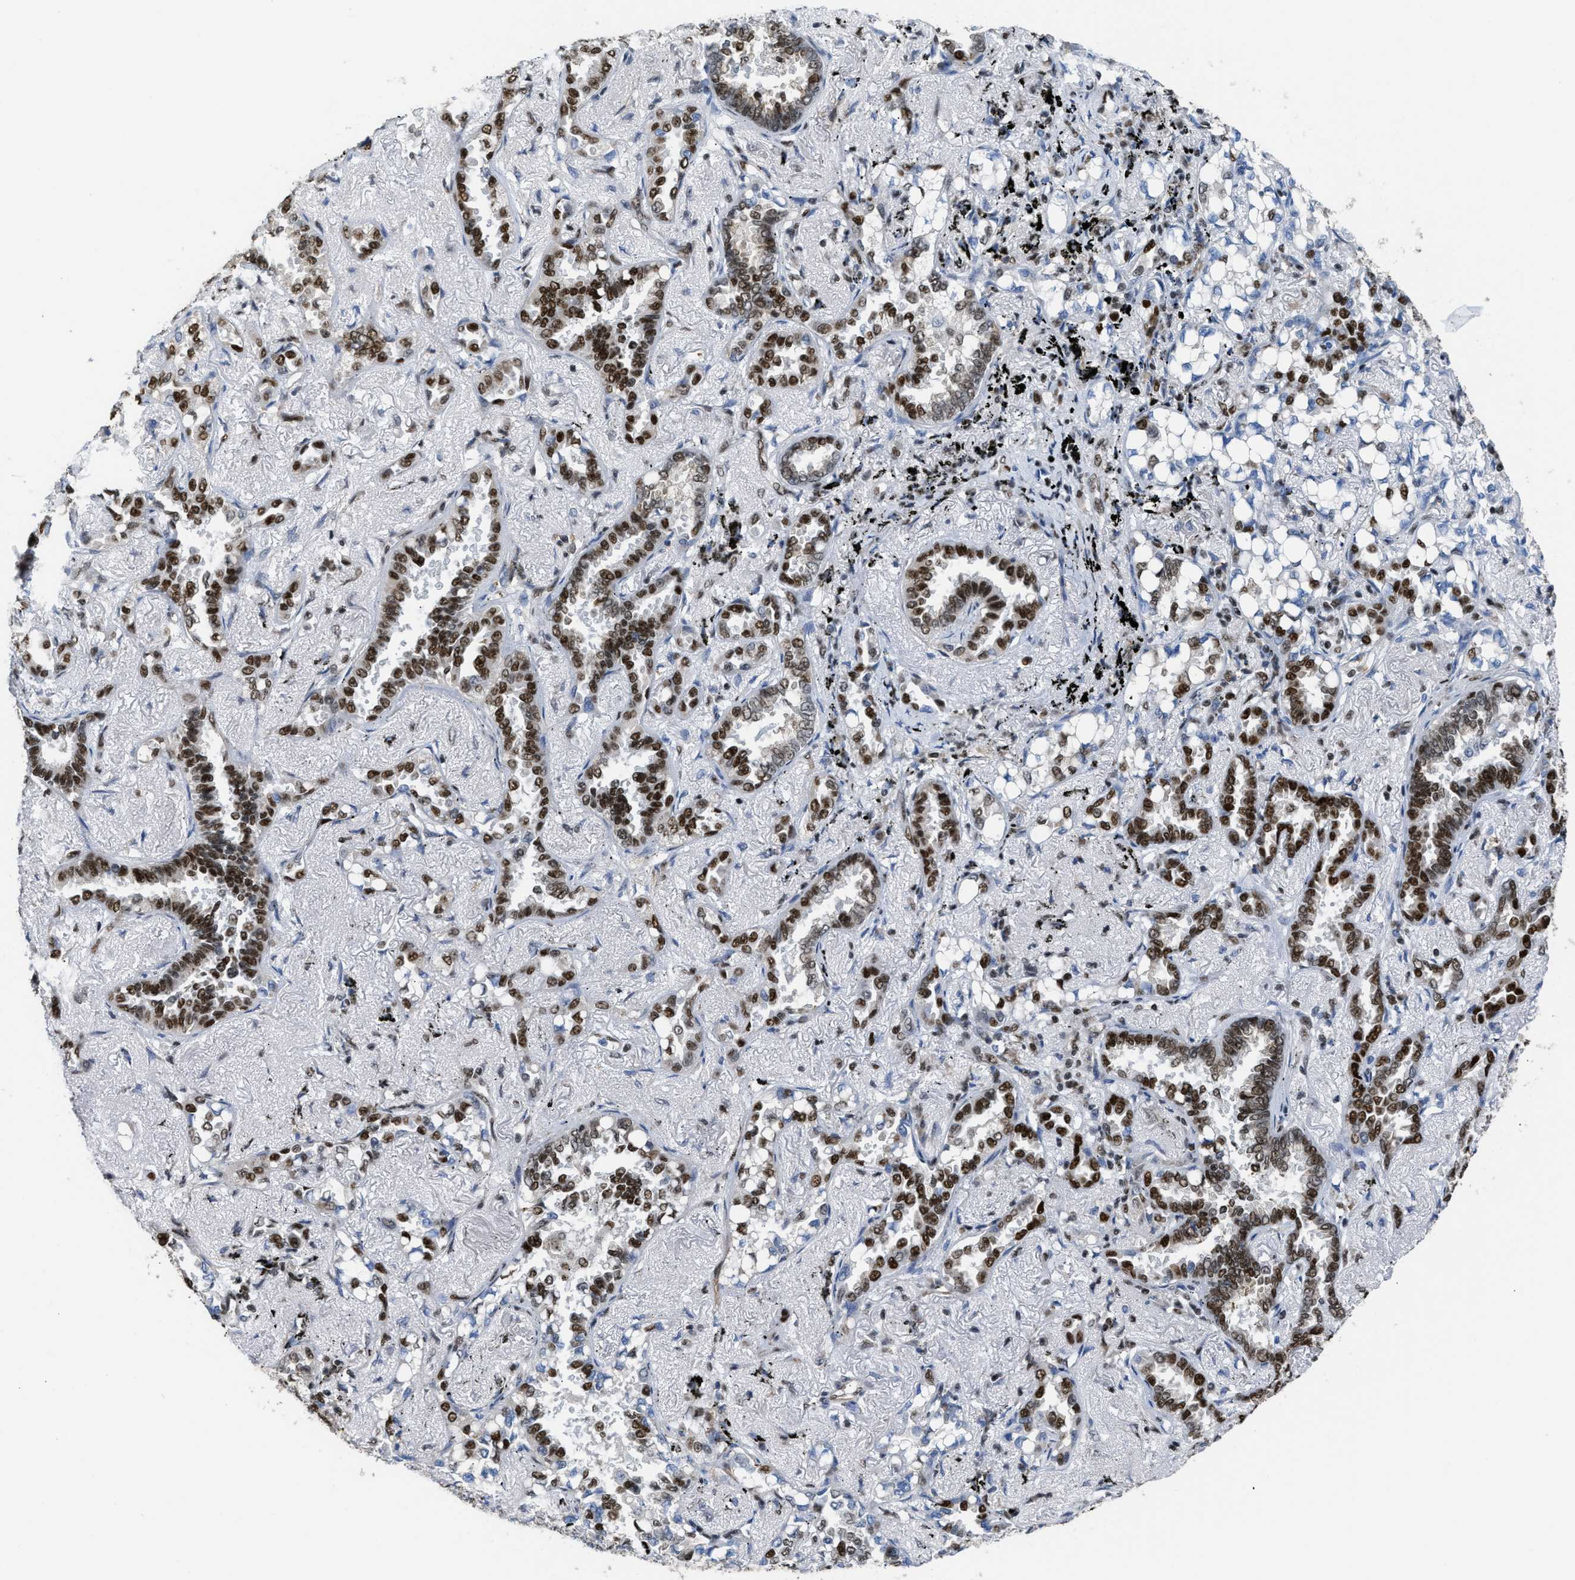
{"staining": {"intensity": "strong", "quantity": ">75%", "location": "nuclear"}, "tissue": "lung cancer", "cell_type": "Tumor cells", "image_type": "cancer", "snomed": [{"axis": "morphology", "description": "Adenocarcinoma, NOS"}, {"axis": "topography", "description": "Lung"}], "caption": "Protein staining of lung cancer (adenocarcinoma) tissue exhibits strong nuclear positivity in about >75% of tumor cells.", "gene": "SCAF4", "patient": {"sex": "male", "age": 59}}